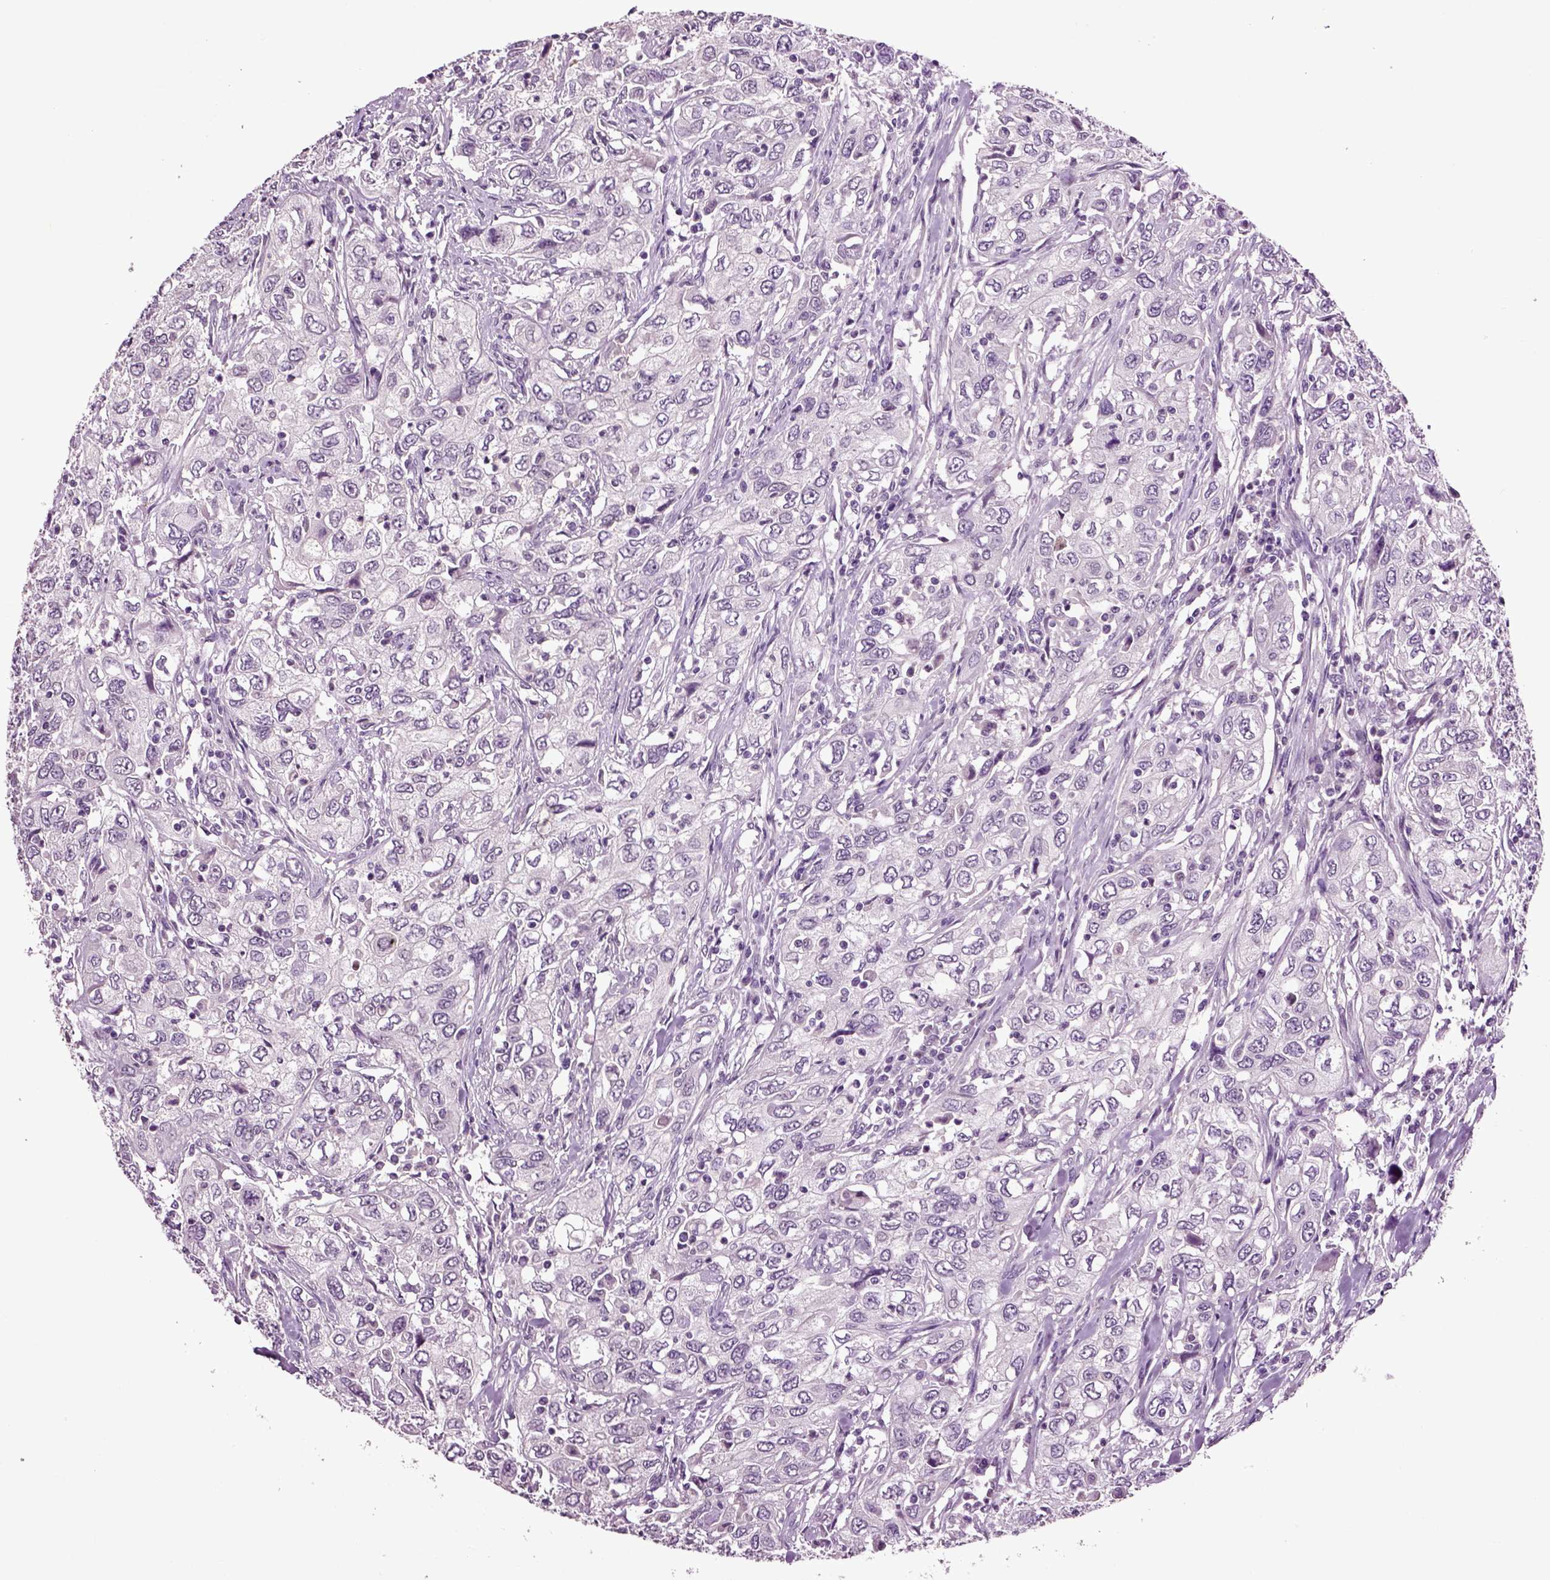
{"staining": {"intensity": "negative", "quantity": "none", "location": "none"}, "tissue": "urothelial cancer", "cell_type": "Tumor cells", "image_type": "cancer", "snomed": [{"axis": "morphology", "description": "Urothelial carcinoma, High grade"}, {"axis": "topography", "description": "Urinary bladder"}], "caption": "A micrograph of urothelial carcinoma (high-grade) stained for a protein exhibits no brown staining in tumor cells.", "gene": "CRHR1", "patient": {"sex": "male", "age": 76}}